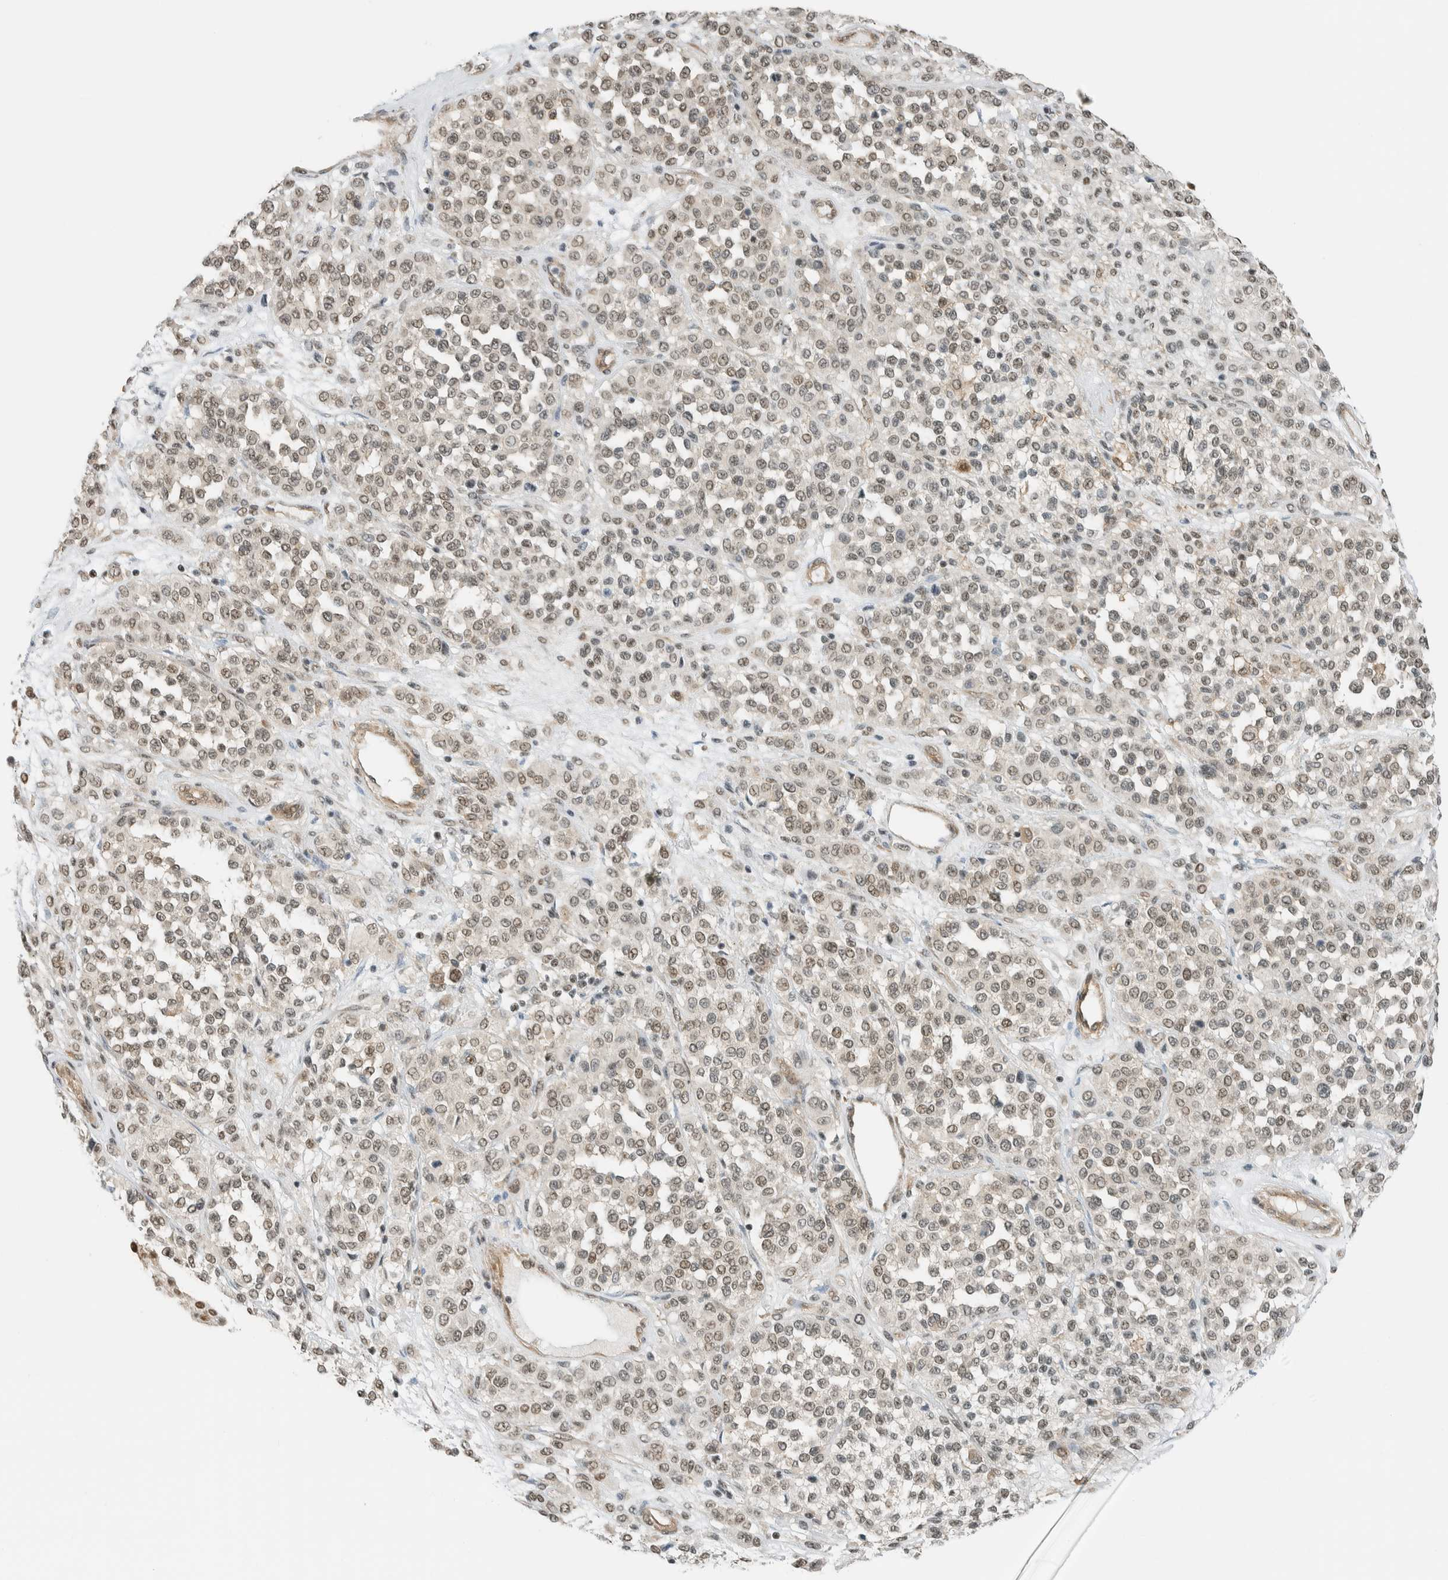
{"staining": {"intensity": "weak", "quantity": "25%-75%", "location": "nuclear"}, "tissue": "melanoma", "cell_type": "Tumor cells", "image_type": "cancer", "snomed": [{"axis": "morphology", "description": "Malignant melanoma, Metastatic site"}, {"axis": "topography", "description": "Pancreas"}], "caption": "Protein staining by immunohistochemistry (IHC) demonstrates weak nuclear positivity in about 25%-75% of tumor cells in malignant melanoma (metastatic site). The protein is shown in brown color, while the nuclei are stained blue.", "gene": "NIBAN2", "patient": {"sex": "female", "age": 30}}